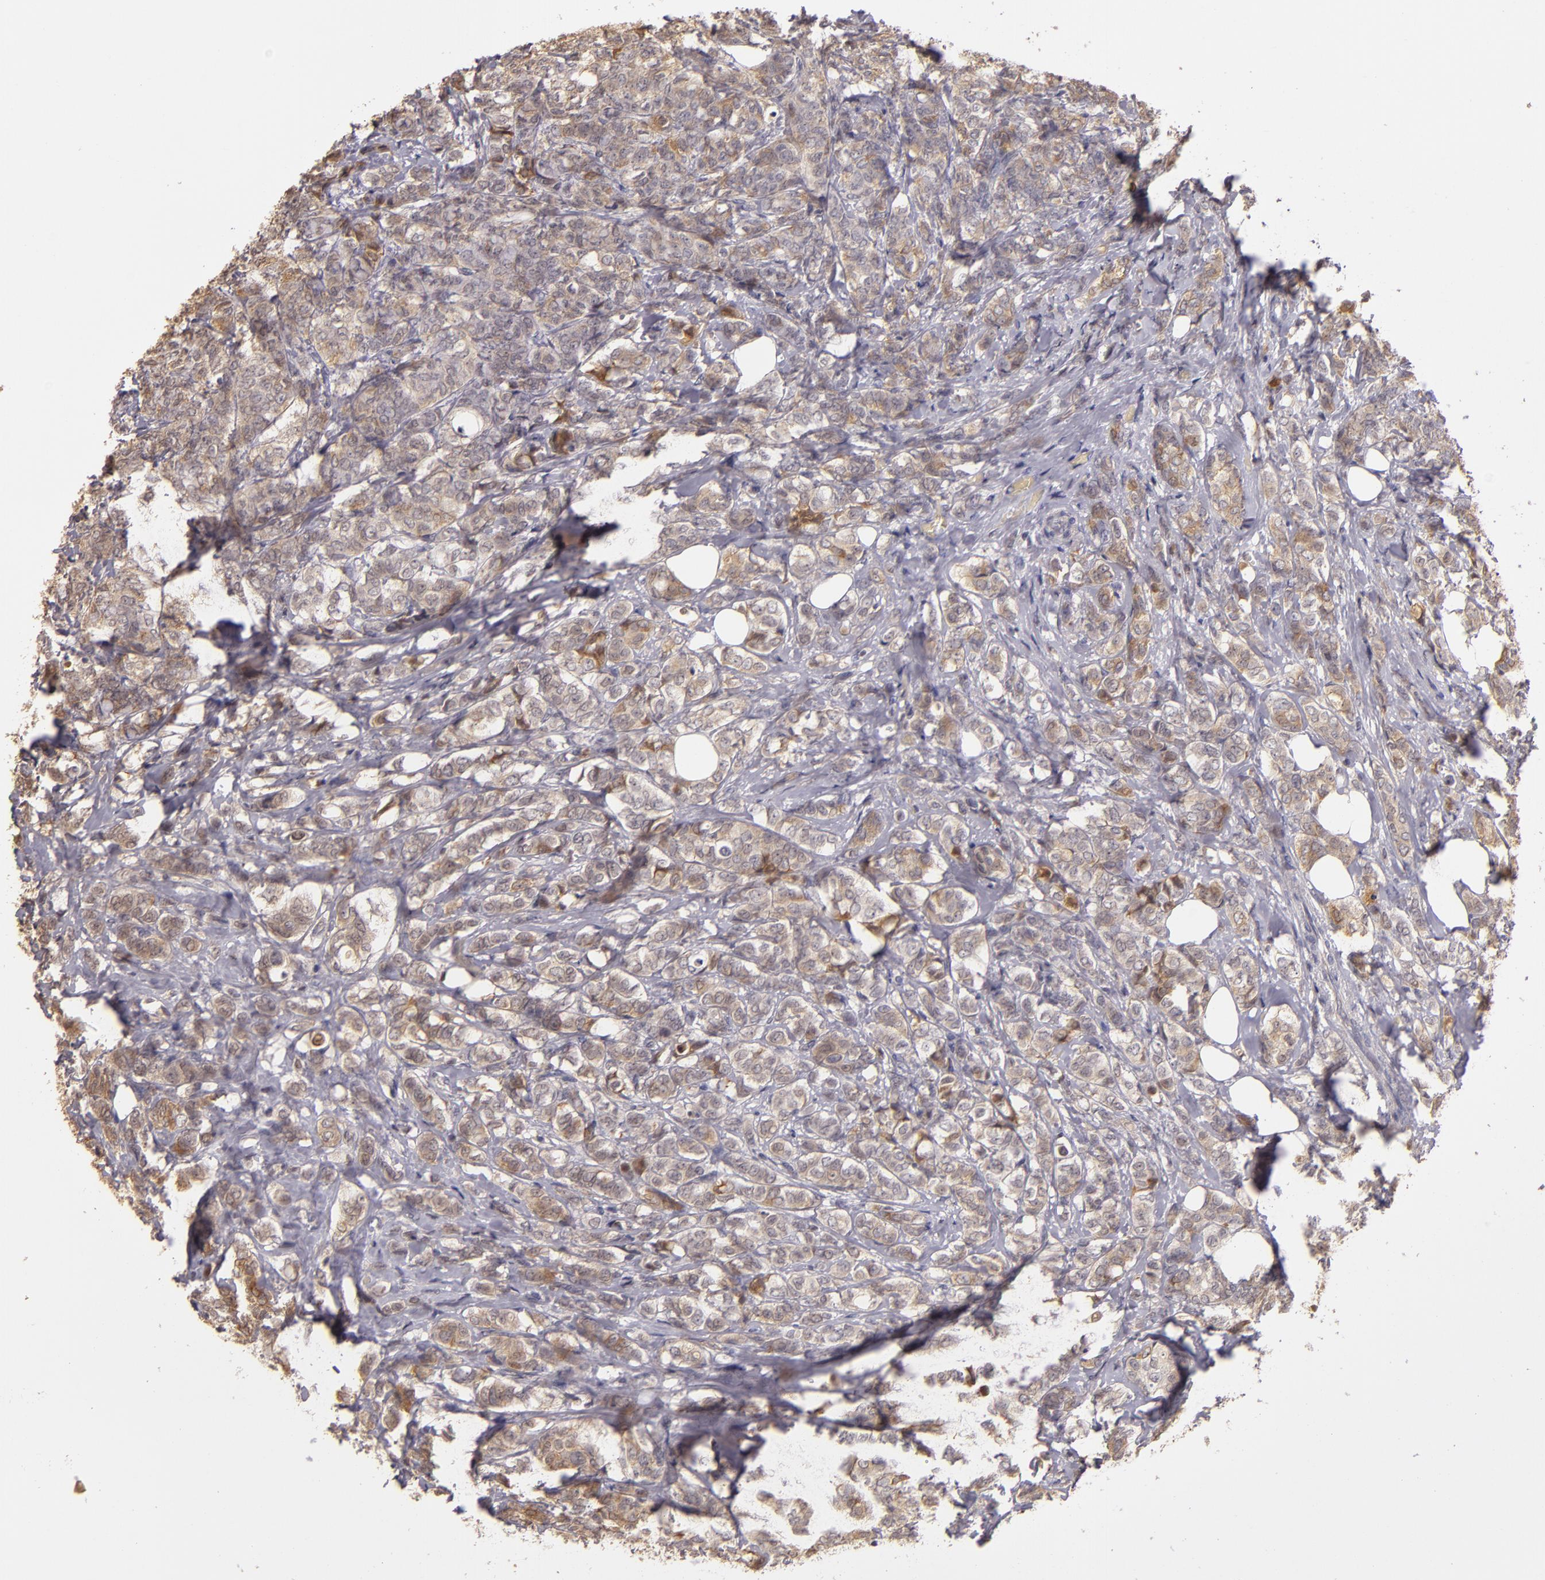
{"staining": {"intensity": "weak", "quantity": ">75%", "location": "cytoplasmic/membranous"}, "tissue": "breast cancer", "cell_type": "Tumor cells", "image_type": "cancer", "snomed": [{"axis": "morphology", "description": "Lobular carcinoma"}, {"axis": "topography", "description": "Breast"}], "caption": "Breast cancer (lobular carcinoma) was stained to show a protein in brown. There is low levels of weak cytoplasmic/membranous staining in about >75% of tumor cells.", "gene": "LRG1", "patient": {"sex": "female", "age": 60}}